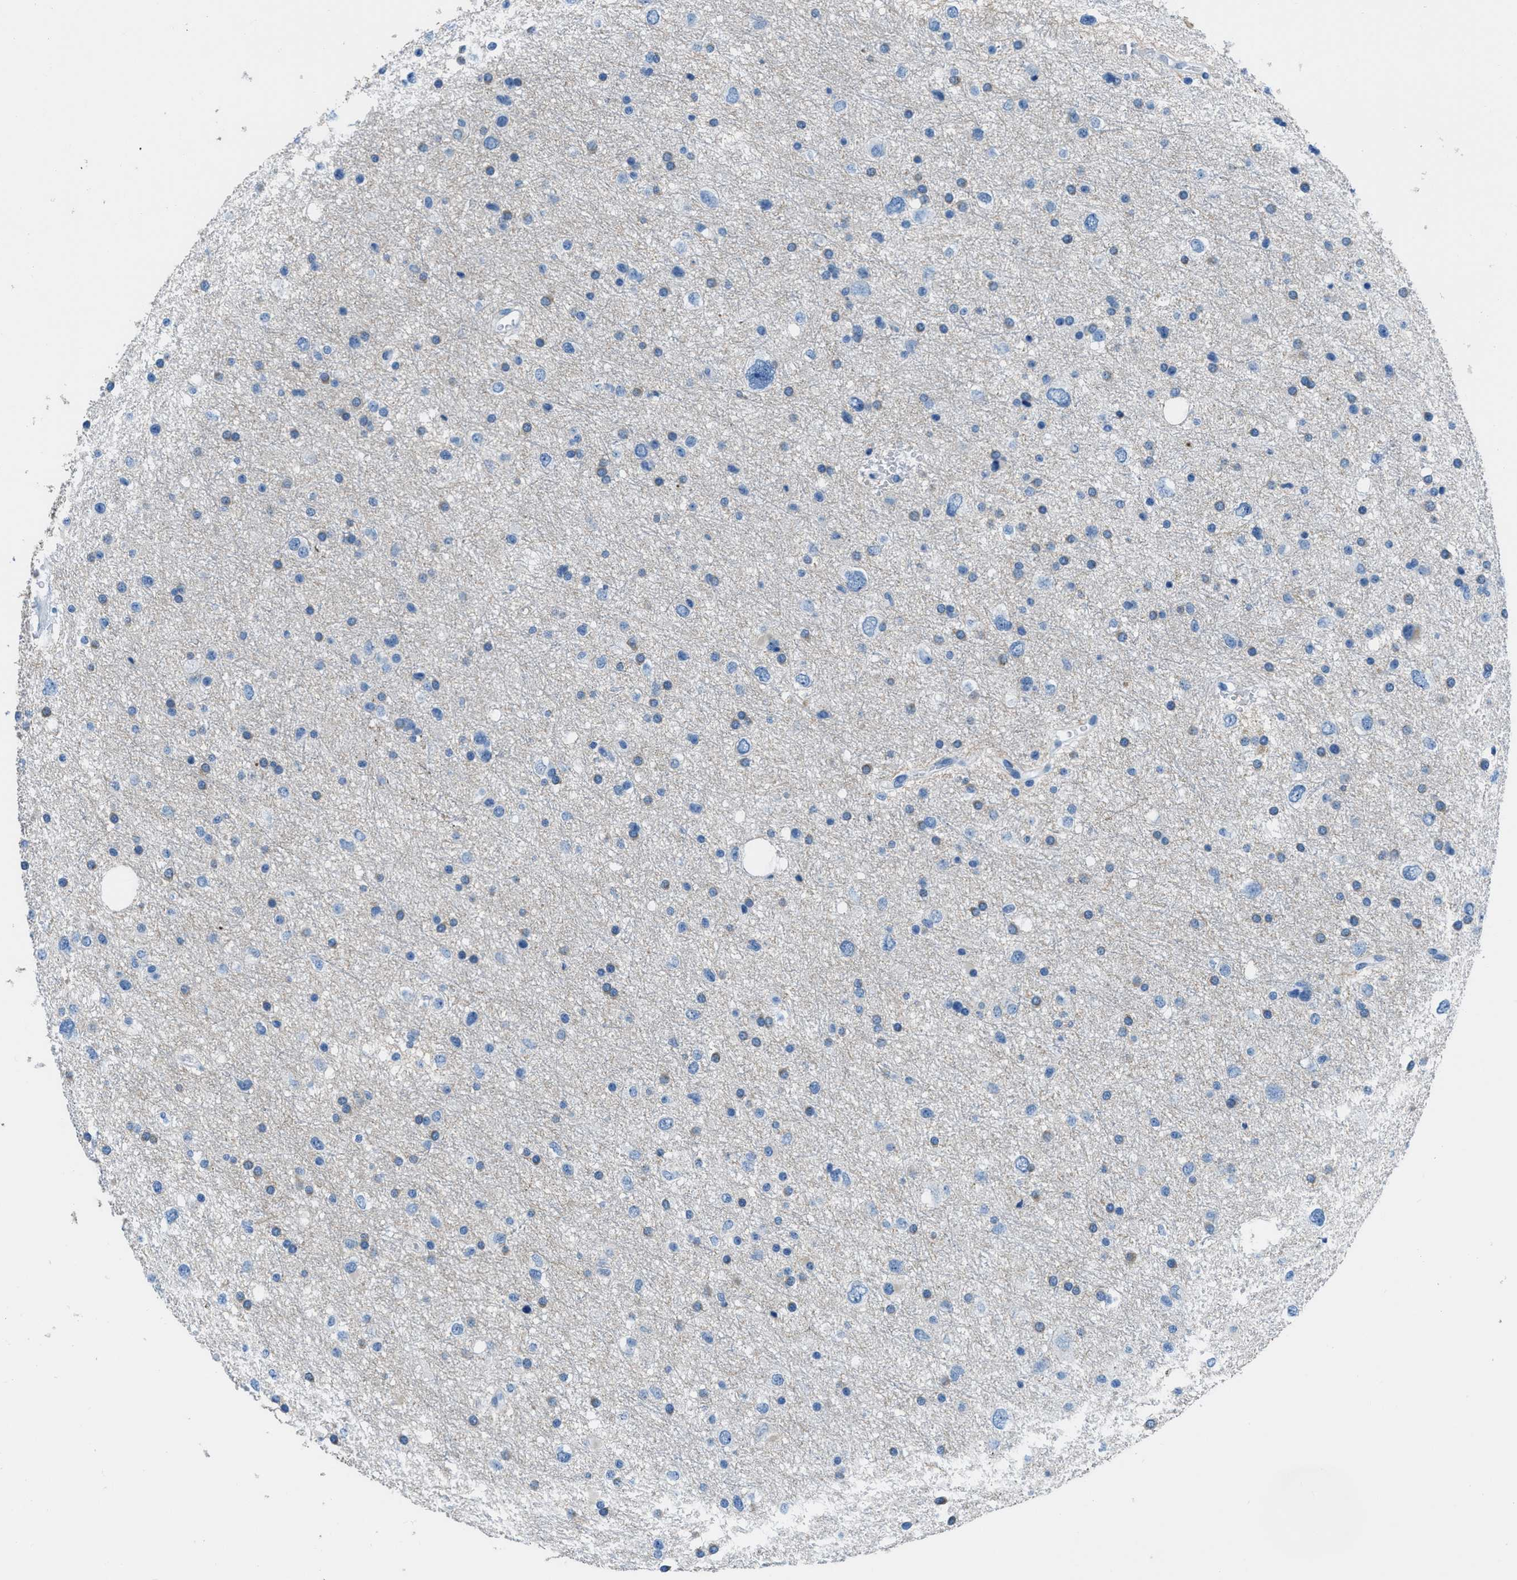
{"staining": {"intensity": "weak", "quantity": "<25%", "location": "cytoplasmic/membranous"}, "tissue": "glioma", "cell_type": "Tumor cells", "image_type": "cancer", "snomed": [{"axis": "morphology", "description": "Glioma, malignant, Low grade"}, {"axis": "topography", "description": "Brain"}], "caption": "Immunohistochemistry photomicrograph of glioma stained for a protein (brown), which demonstrates no positivity in tumor cells.", "gene": "MGARP", "patient": {"sex": "female", "age": 37}}